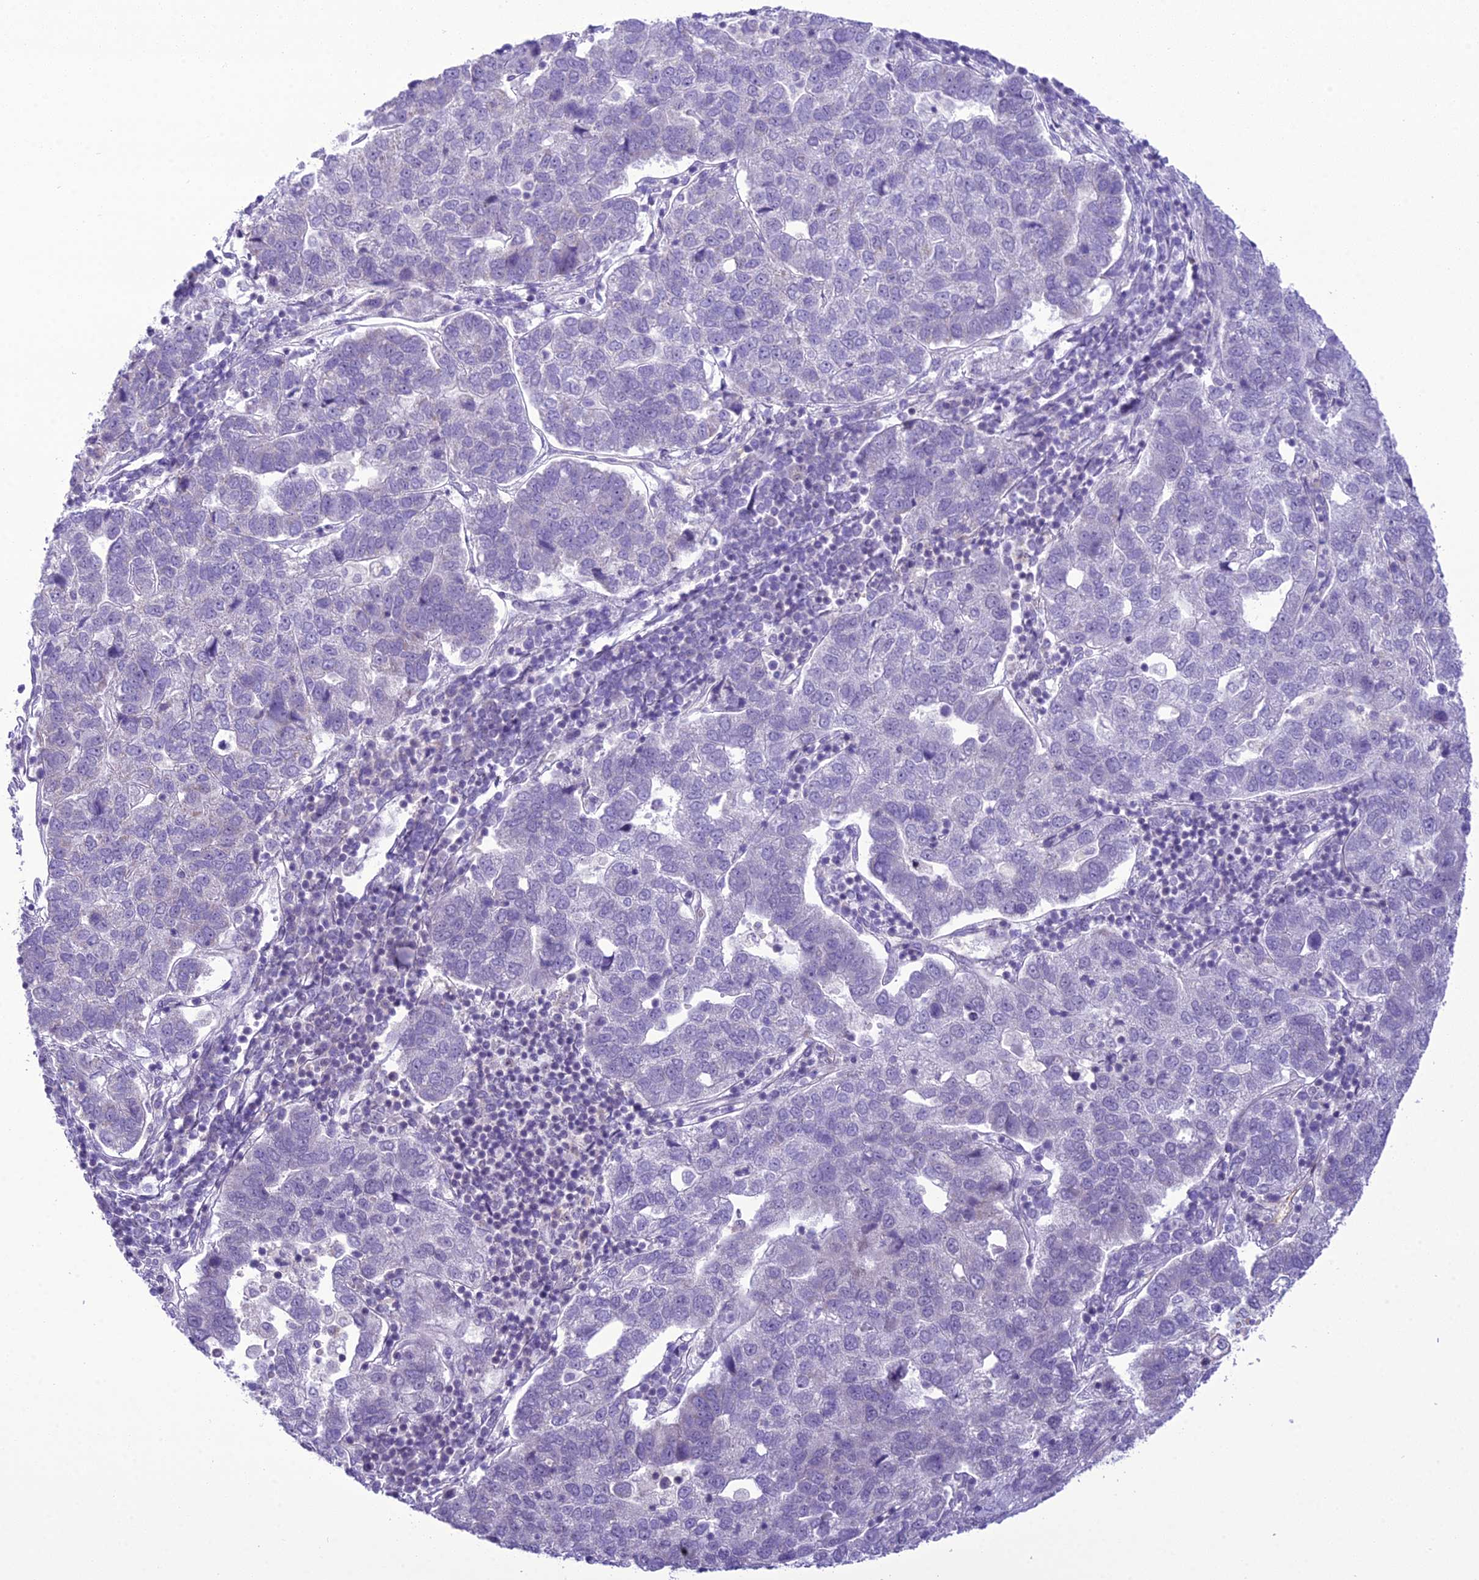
{"staining": {"intensity": "negative", "quantity": "none", "location": "none"}, "tissue": "pancreatic cancer", "cell_type": "Tumor cells", "image_type": "cancer", "snomed": [{"axis": "morphology", "description": "Adenocarcinoma, NOS"}, {"axis": "topography", "description": "Pancreas"}], "caption": "This is an immunohistochemistry photomicrograph of human adenocarcinoma (pancreatic). There is no expression in tumor cells.", "gene": "B9D2", "patient": {"sex": "female", "age": 61}}